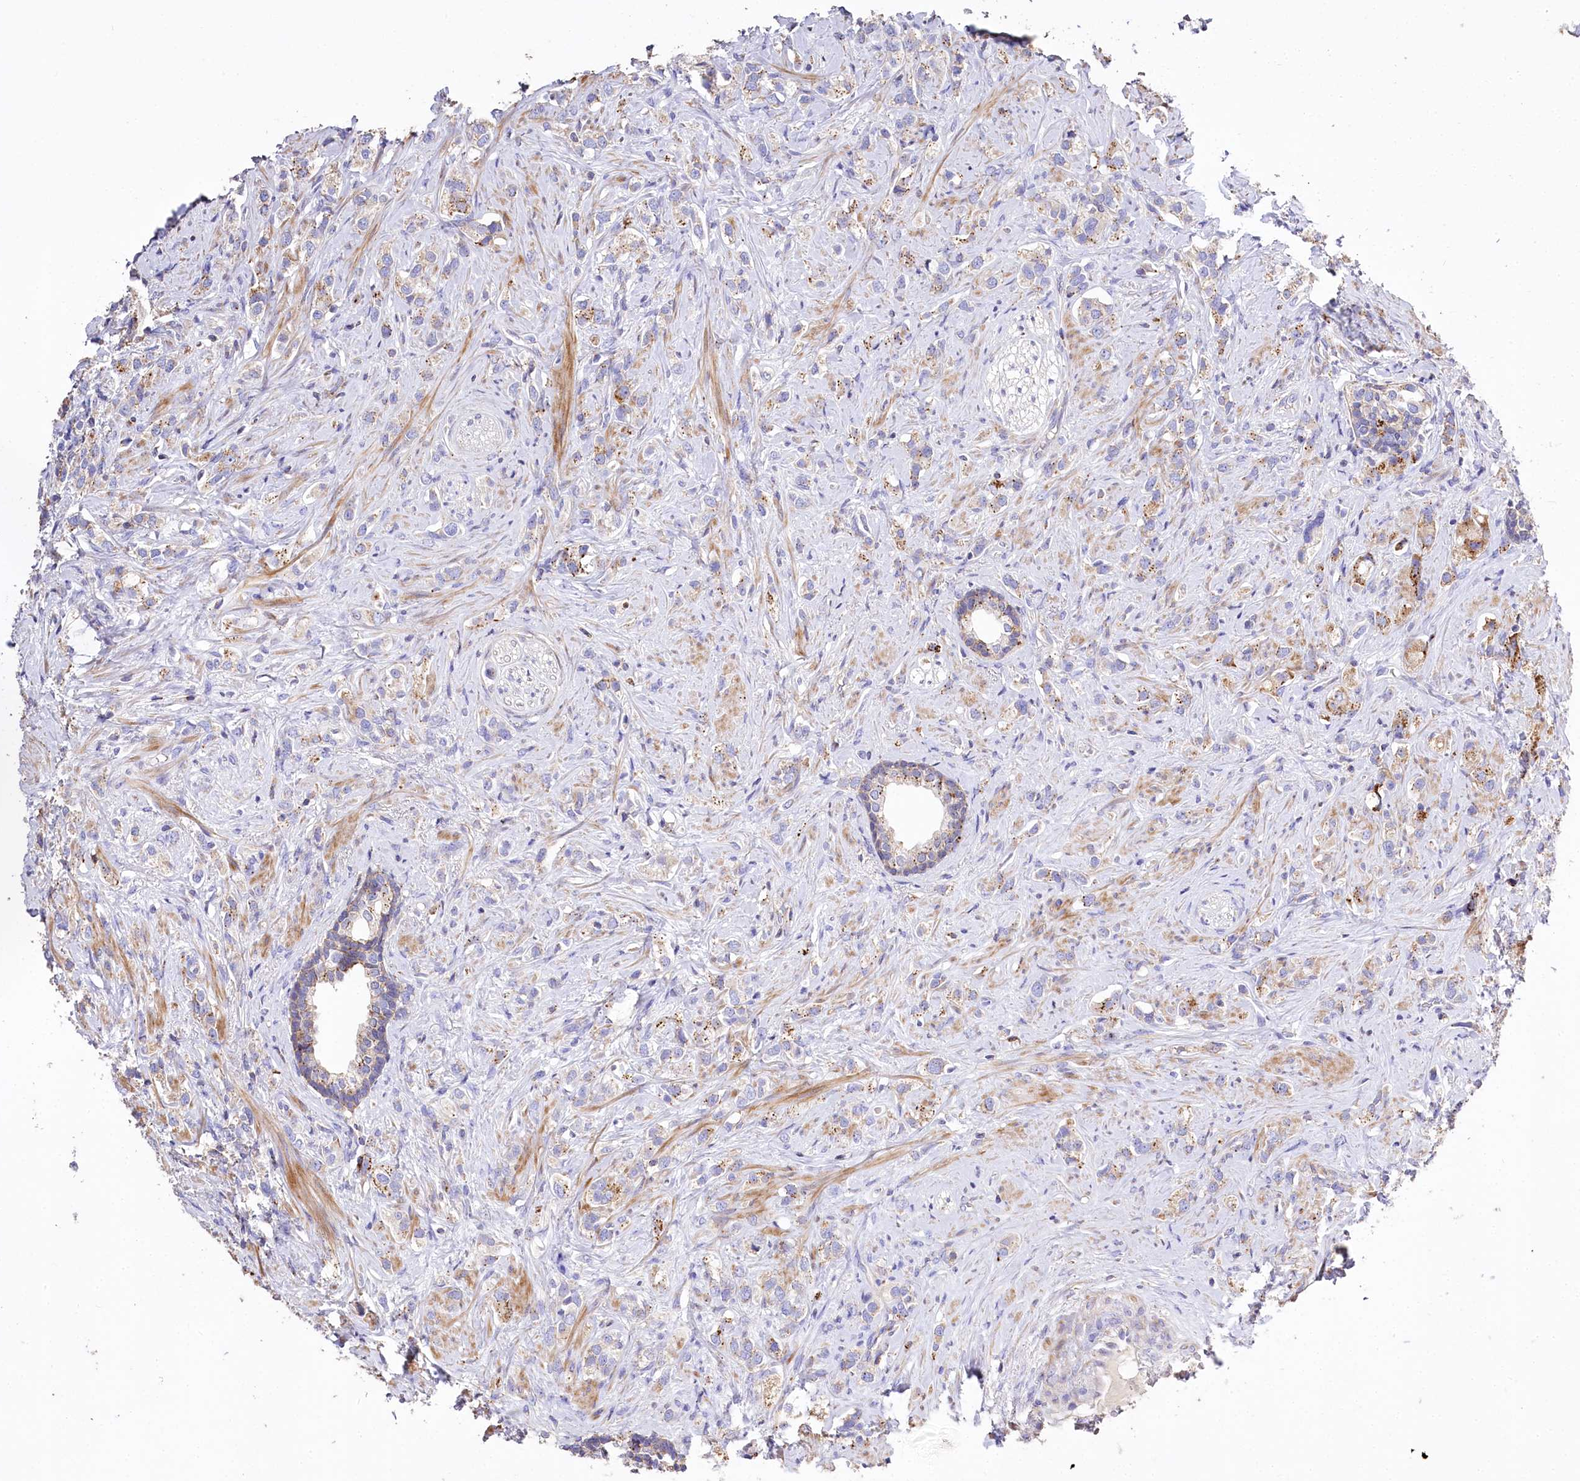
{"staining": {"intensity": "weak", "quantity": "<25%", "location": "cytoplasmic/membranous"}, "tissue": "prostate cancer", "cell_type": "Tumor cells", "image_type": "cancer", "snomed": [{"axis": "morphology", "description": "Adenocarcinoma, High grade"}, {"axis": "topography", "description": "Prostate"}], "caption": "Micrograph shows no protein expression in tumor cells of prostate cancer (adenocarcinoma (high-grade)) tissue.", "gene": "PTER", "patient": {"sex": "male", "age": 63}}